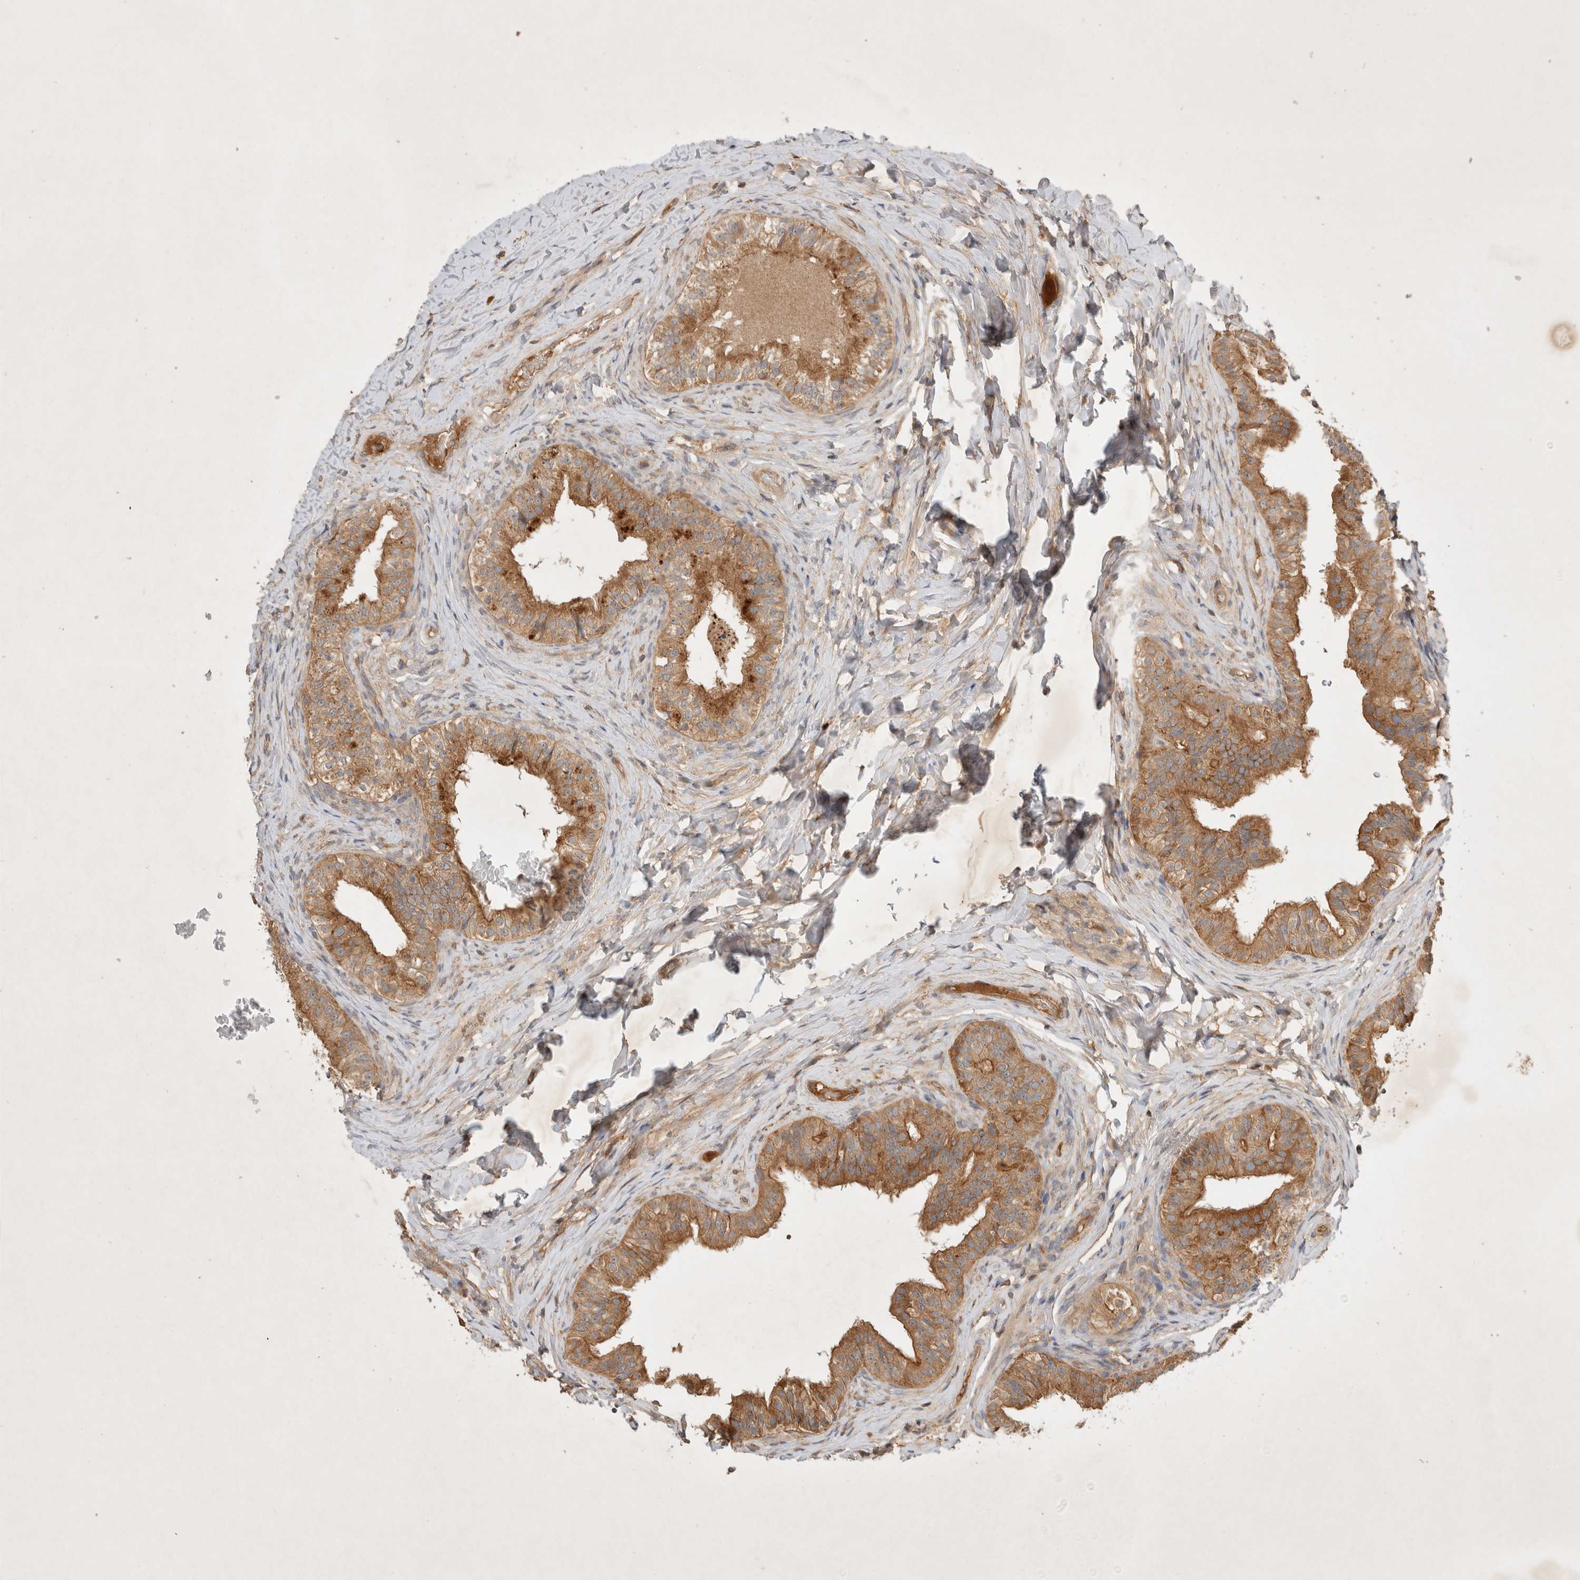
{"staining": {"intensity": "moderate", "quantity": ">75%", "location": "cytoplasmic/membranous"}, "tissue": "epididymis", "cell_type": "Glandular cells", "image_type": "normal", "snomed": [{"axis": "morphology", "description": "Normal tissue, NOS"}, {"axis": "topography", "description": "Epididymis"}], "caption": "Immunohistochemical staining of normal human epididymis demonstrates moderate cytoplasmic/membranous protein staining in about >75% of glandular cells. (DAB IHC with brightfield microscopy, high magnification).", "gene": "YES1", "patient": {"sex": "male", "age": 49}}